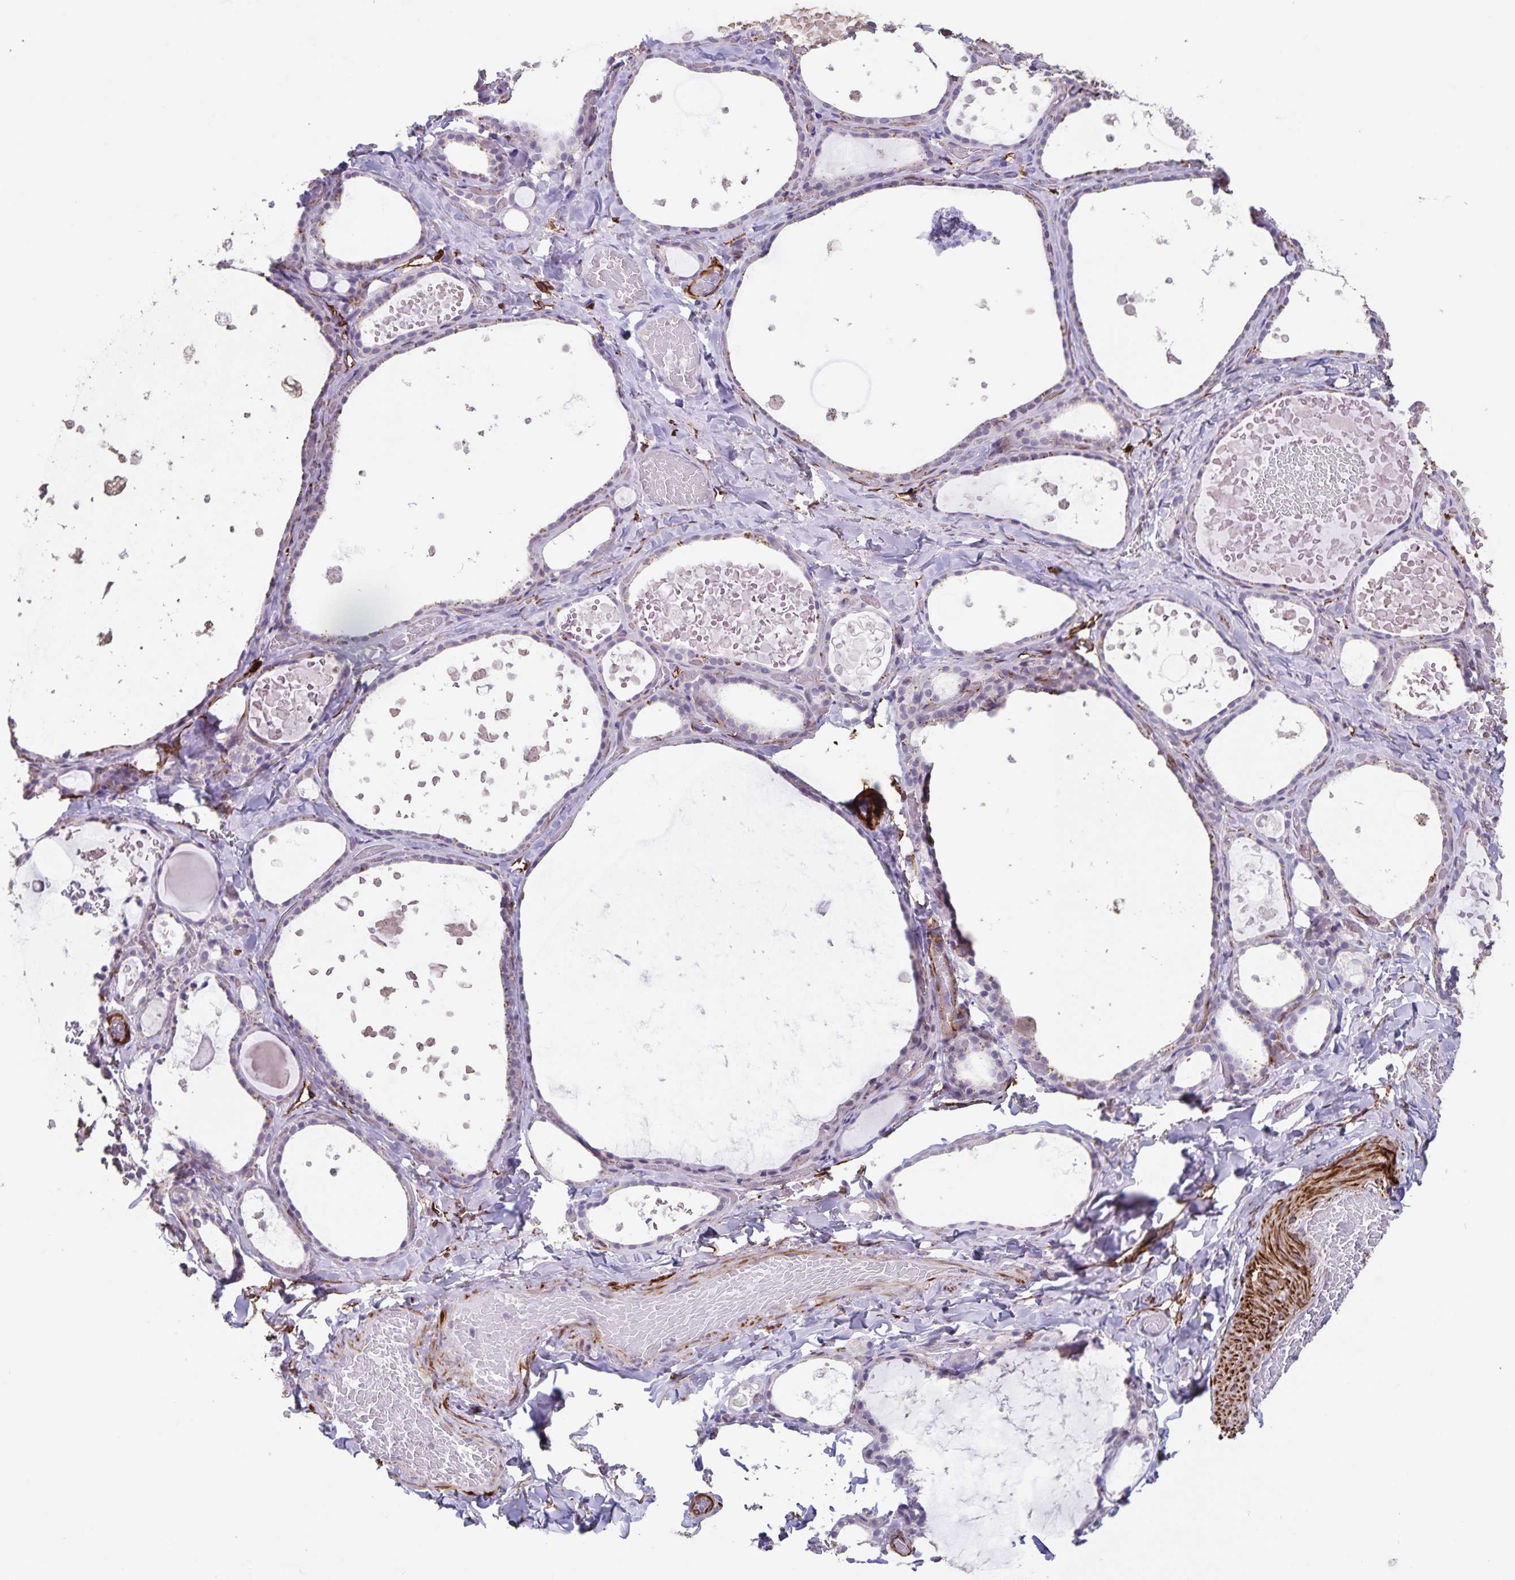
{"staining": {"intensity": "negative", "quantity": "none", "location": "none"}, "tissue": "thyroid gland", "cell_type": "Glandular cells", "image_type": "normal", "snomed": [{"axis": "morphology", "description": "Normal tissue, NOS"}, {"axis": "topography", "description": "Thyroid gland"}], "caption": "Immunohistochemistry of unremarkable human thyroid gland reveals no expression in glandular cells. (DAB IHC, high magnification).", "gene": "SYNM", "patient": {"sex": "female", "age": 56}}